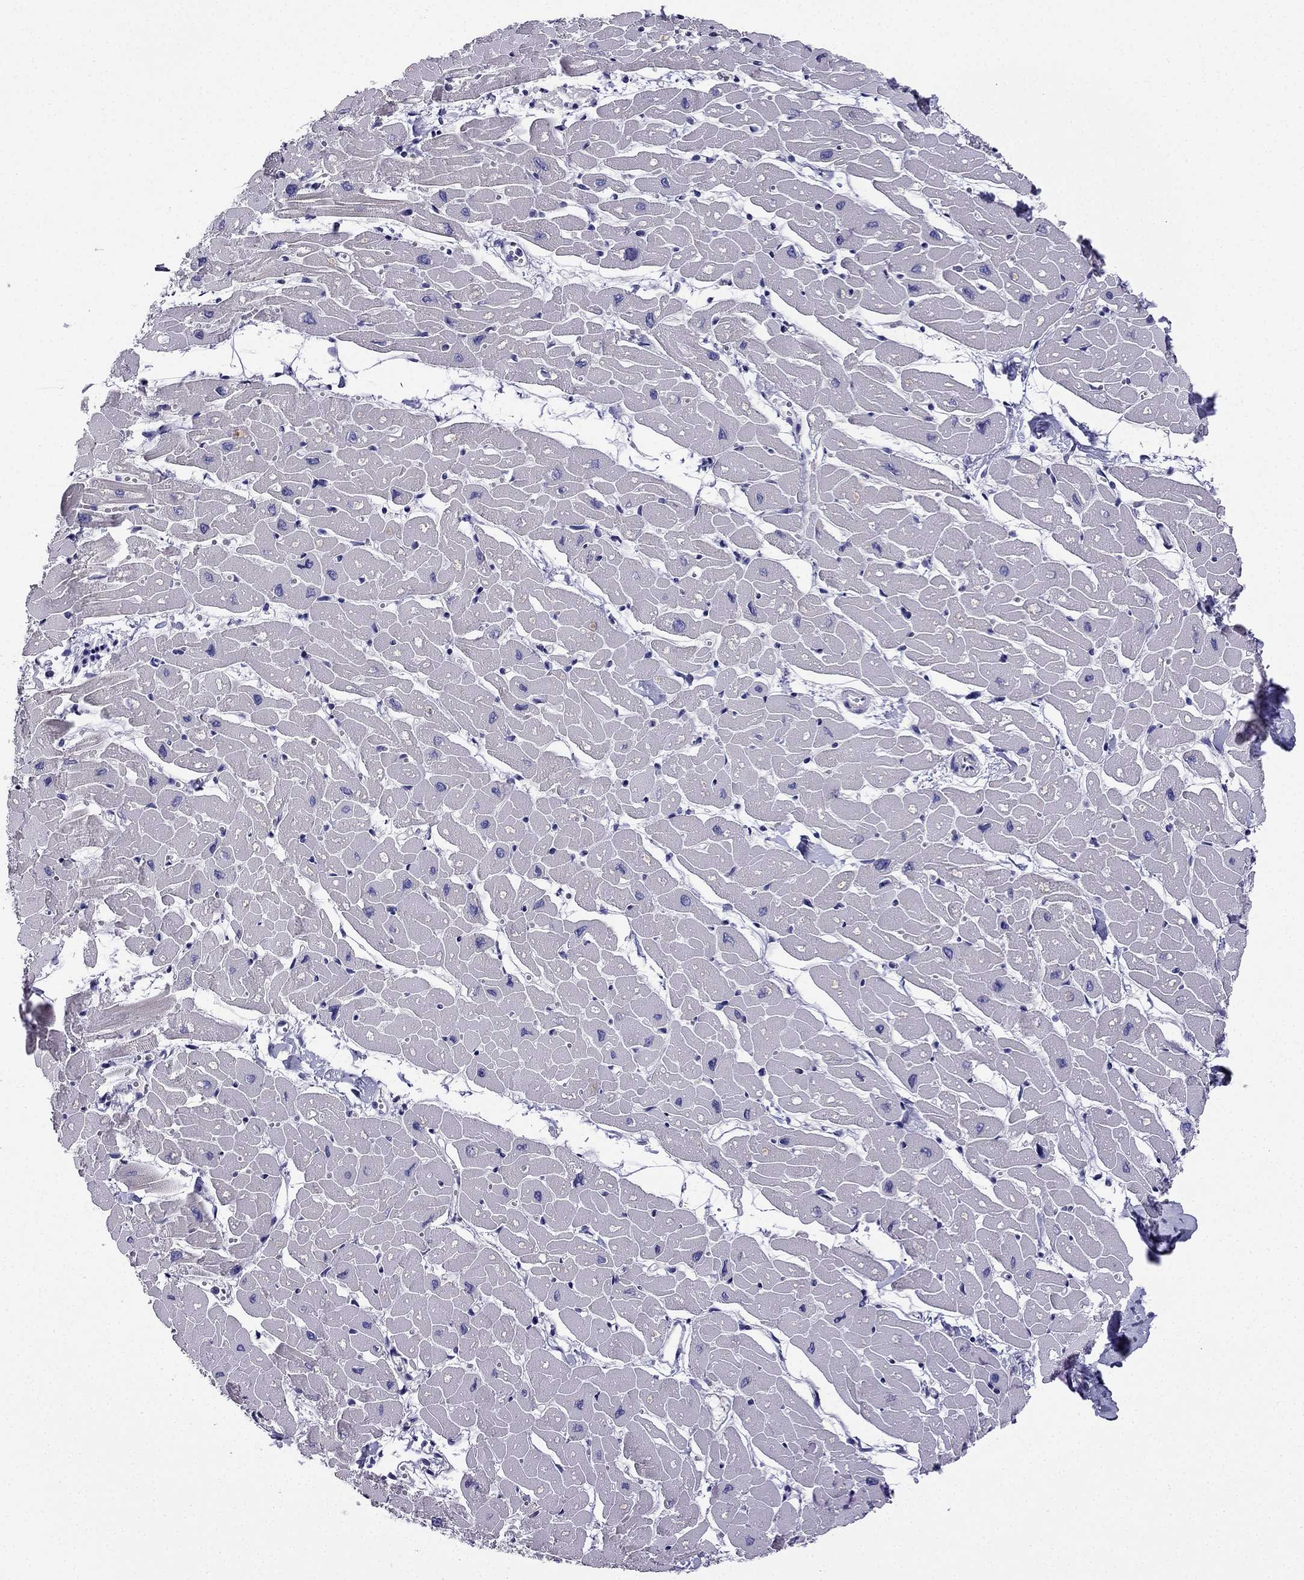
{"staining": {"intensity": "negative", "quantity": "none", "location": "none"}, "tissue": "heart muscle", "cell_type": "Cardiomyocytes", "image_type": "normal", "snomed": [{"axis": "morphology", "description": "Normal tissue, NOS"}, {"axis": "topography", "description": "Heart"}], "caption": "This is a micrograph of immunohistochemistry staining of normal heart muscle, which shows no staining in cardiomyocytes. (Immunohistochemistry (ihc), brightfield microscopy, high magnification).", "gene": "KCNJ10", "patient": {"sex": "male", "age": 57}}